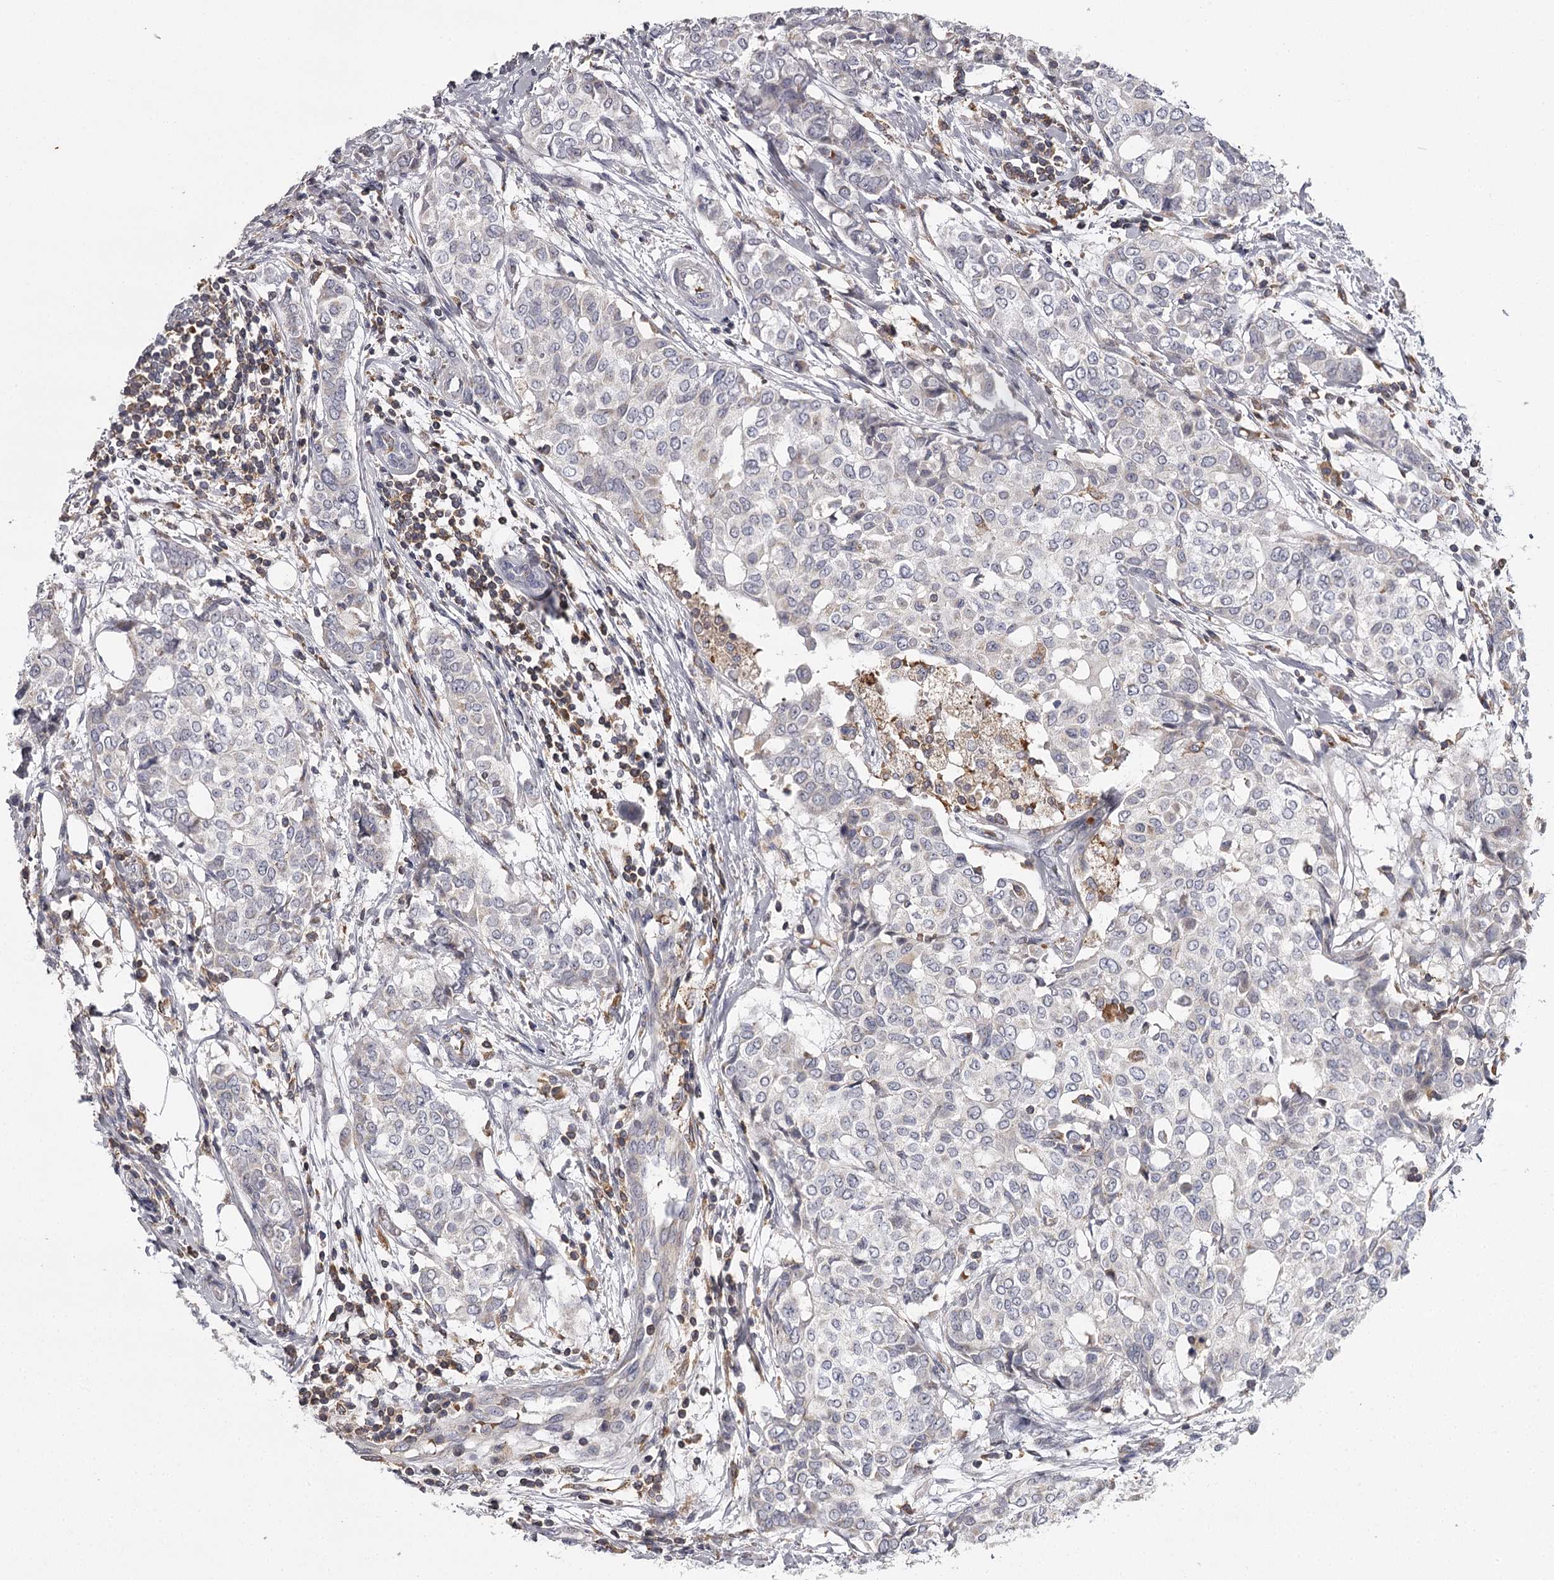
{"staining": {"intensity": "negative", "quantity": "none", "location": "none"}, "tissue": "breast cancer", "cell_type": "Tumor cells", "image_type": "cancer", "snomed": [{"axis": "morphology", "description": "Lobular carcinoma"}, {"axis": "topography", "description": "Breast"}], "caption": "Protein analysis of breast cancer (lobular carcinoma) shows no significant positivity in tumor cells. The staining was performed using DAB to visualize the protein expression in brown, while the nuclei were stained in blue with hematoxylin (Magnification: 20x).", "gene": "RASSF6", "patient": {"sex": "female", "age": 51}}